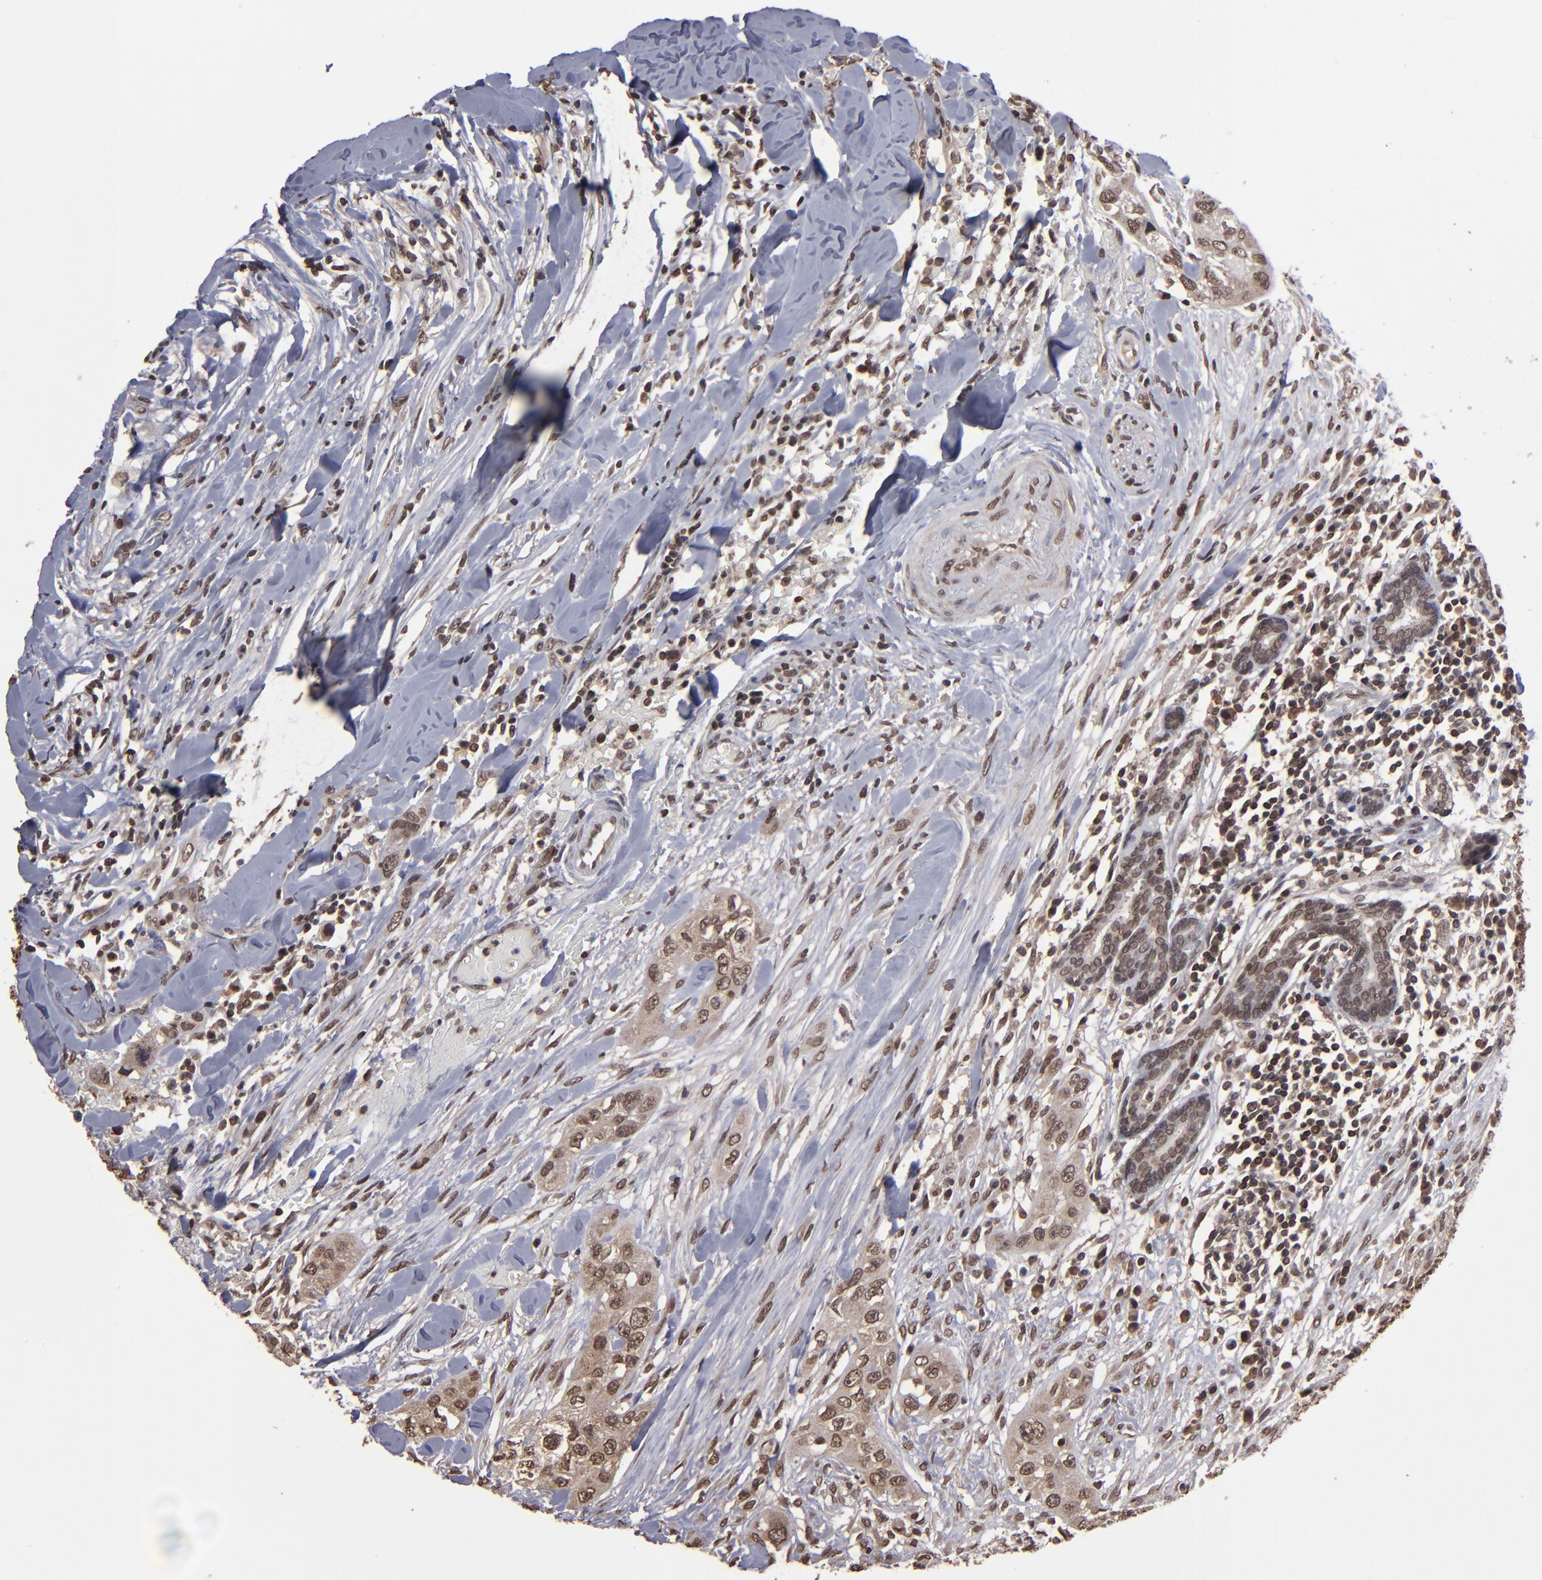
{"staining": {"intensity": "moderate", "quantity": ">75%", "location": "nuclear"}, "tissue": "head and neck cancer", "cell_type": "Tumor cells", "image_type": "cancer", "snomed": [{"axis": "morphology", "description": "Neoplasm, malignant, NOS"}, {"axis": "topography", "description": "Salivary gland"}, {"axis": "topography", "description": "Head-Neck"}], "caption": "A high-resolution micrograph shows IHC staining of head and neck cancer, which demonstrates moderate nuclear expression in approximately >75% of tumor cells.", "gene": "AKT1", "patient": {"sex": "male", "age": 43}}